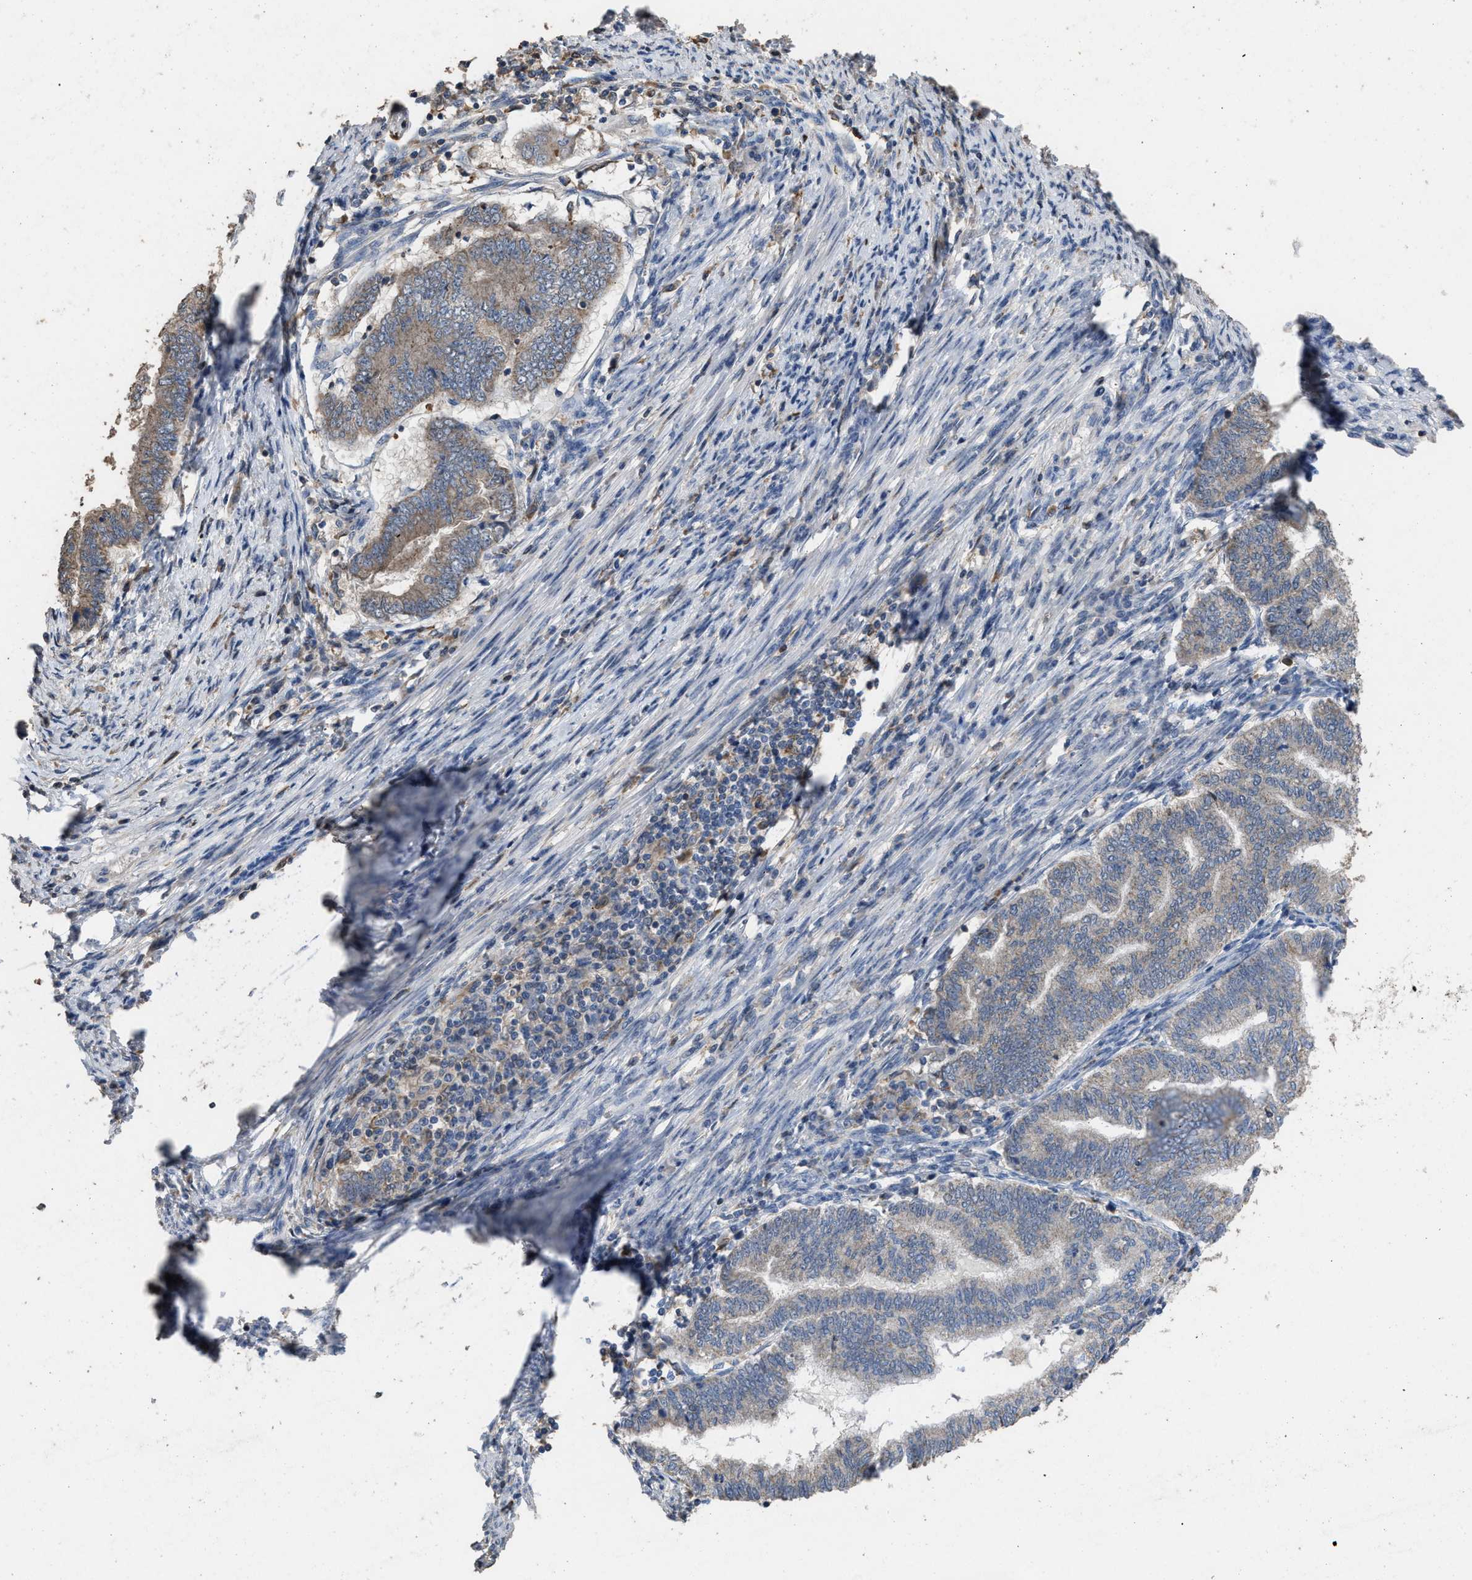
{"staining": {"intensity": "weak", "quantity": "25%-75%", "location": "cytoplasmic/membranous"}, "tissue": "endometrial cancer", "cell_type": "Tumor cells", "image_type": "cancer", "snomed": [{"axis": "morphology", "description": "Polyp, NOS"}, {"axis": "morphology", "description": "Adenocarcinoma, NOS"}, {"axis": "morphology", "description": "Adenoma, NOS"}, {"axis": "topography", "description": "Endometrium"}], "caption": "Brown immunohistochemical staining in polyp (endometrial) shows weak cytoplasmic/membranous expression in about 25%-75% of tumor cells.", "gene": "TDRKH", "patient": {"sex": "female", "age": 79}}